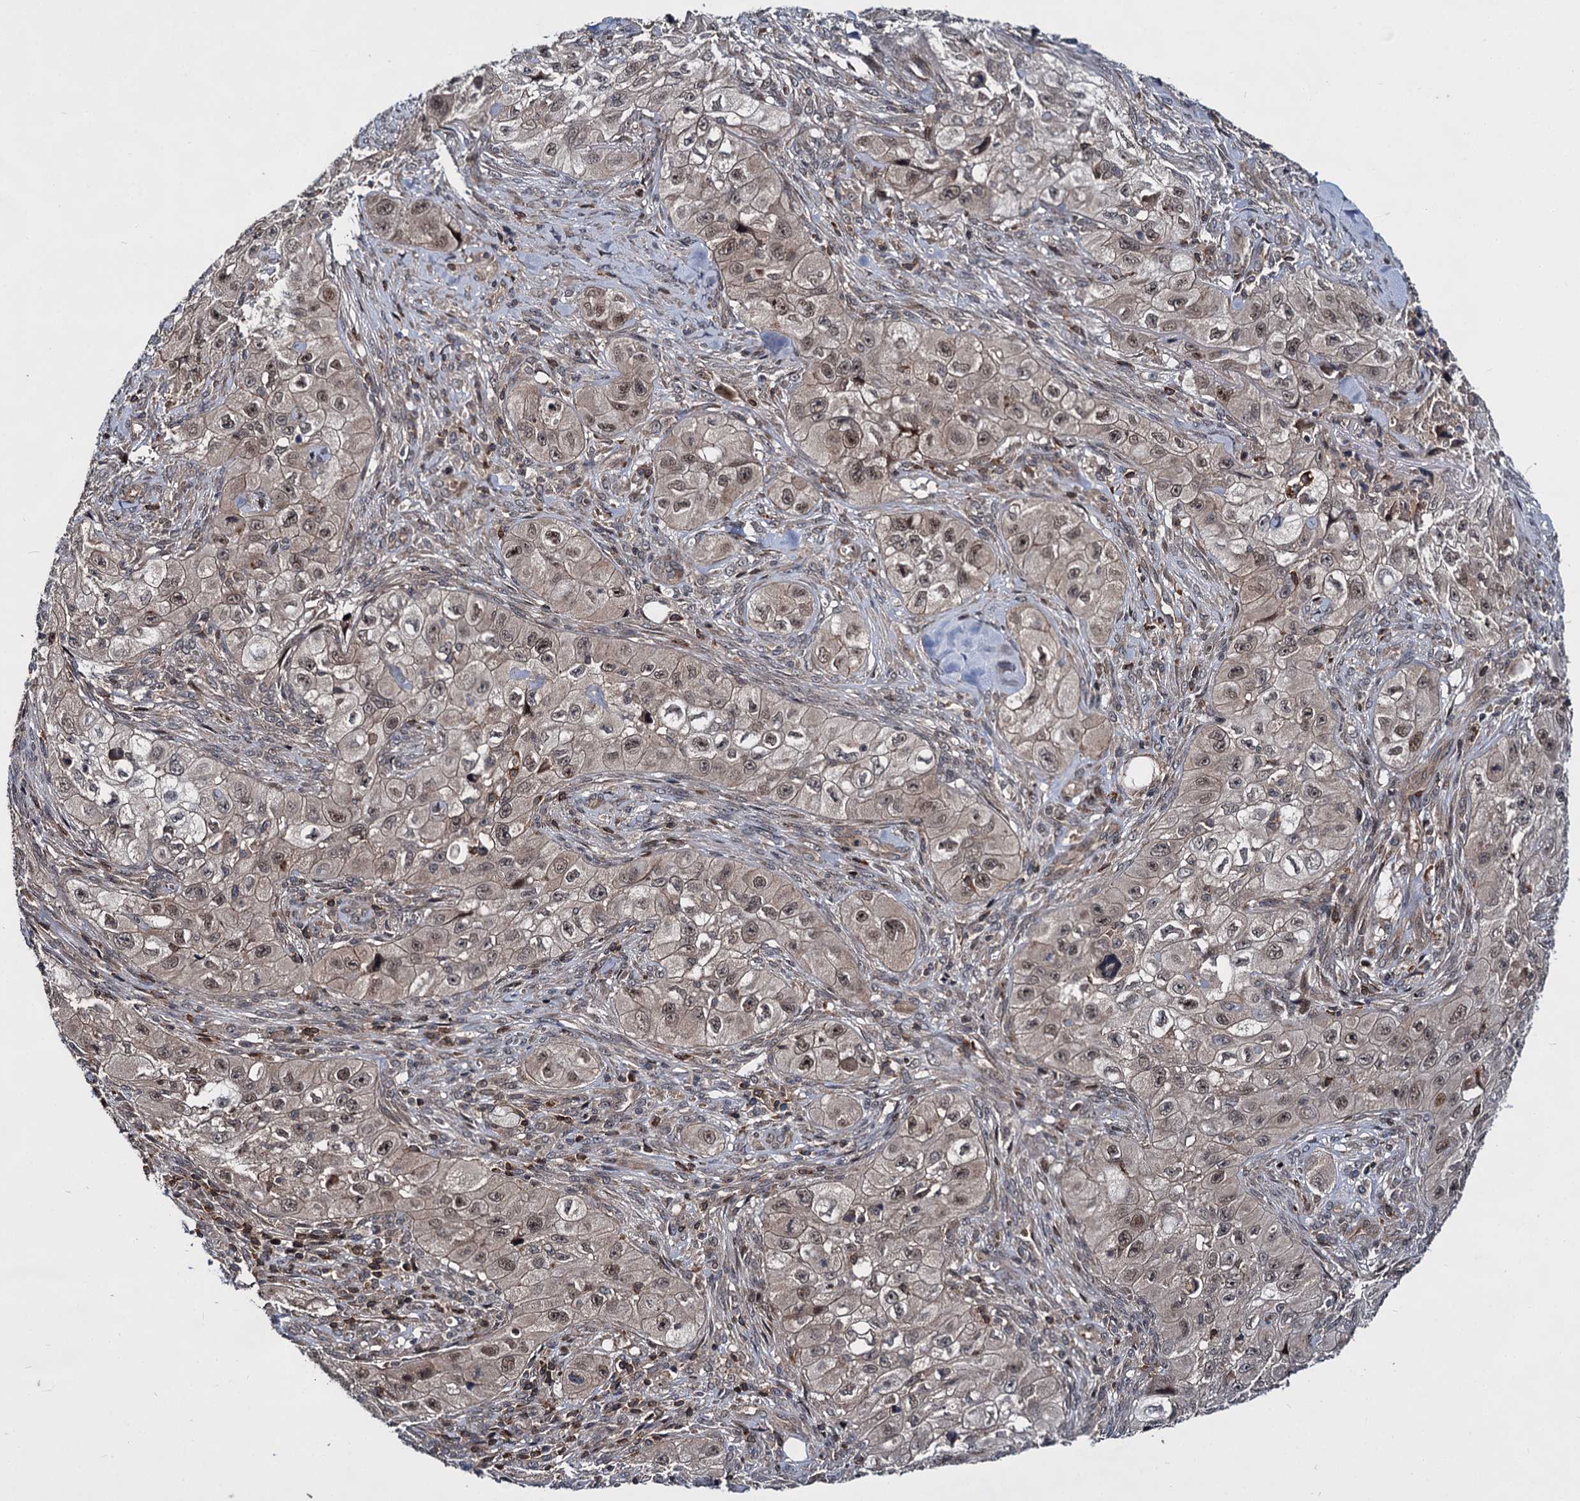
{"staining": {"intensity": "moderate", "quantity": ">75%", "location": "nuclear"}, "tissue": "skin cancer", "cell_type": "Tumor cells", "image_type": "cancer", "snomed": [{"axis": "morphology", "description": "Squamous cell carcinoma, NOS"}, {"axis": "topography", "description": "Skin"}, {"axis": "topography", "description": "Subcutis"}], "caption": "Skin cancer stained for a protein shows moderate nuclear positivity in tumor cells.", "gene": "ABLIM1", "patient": {"sex": "male", "age": 73}}